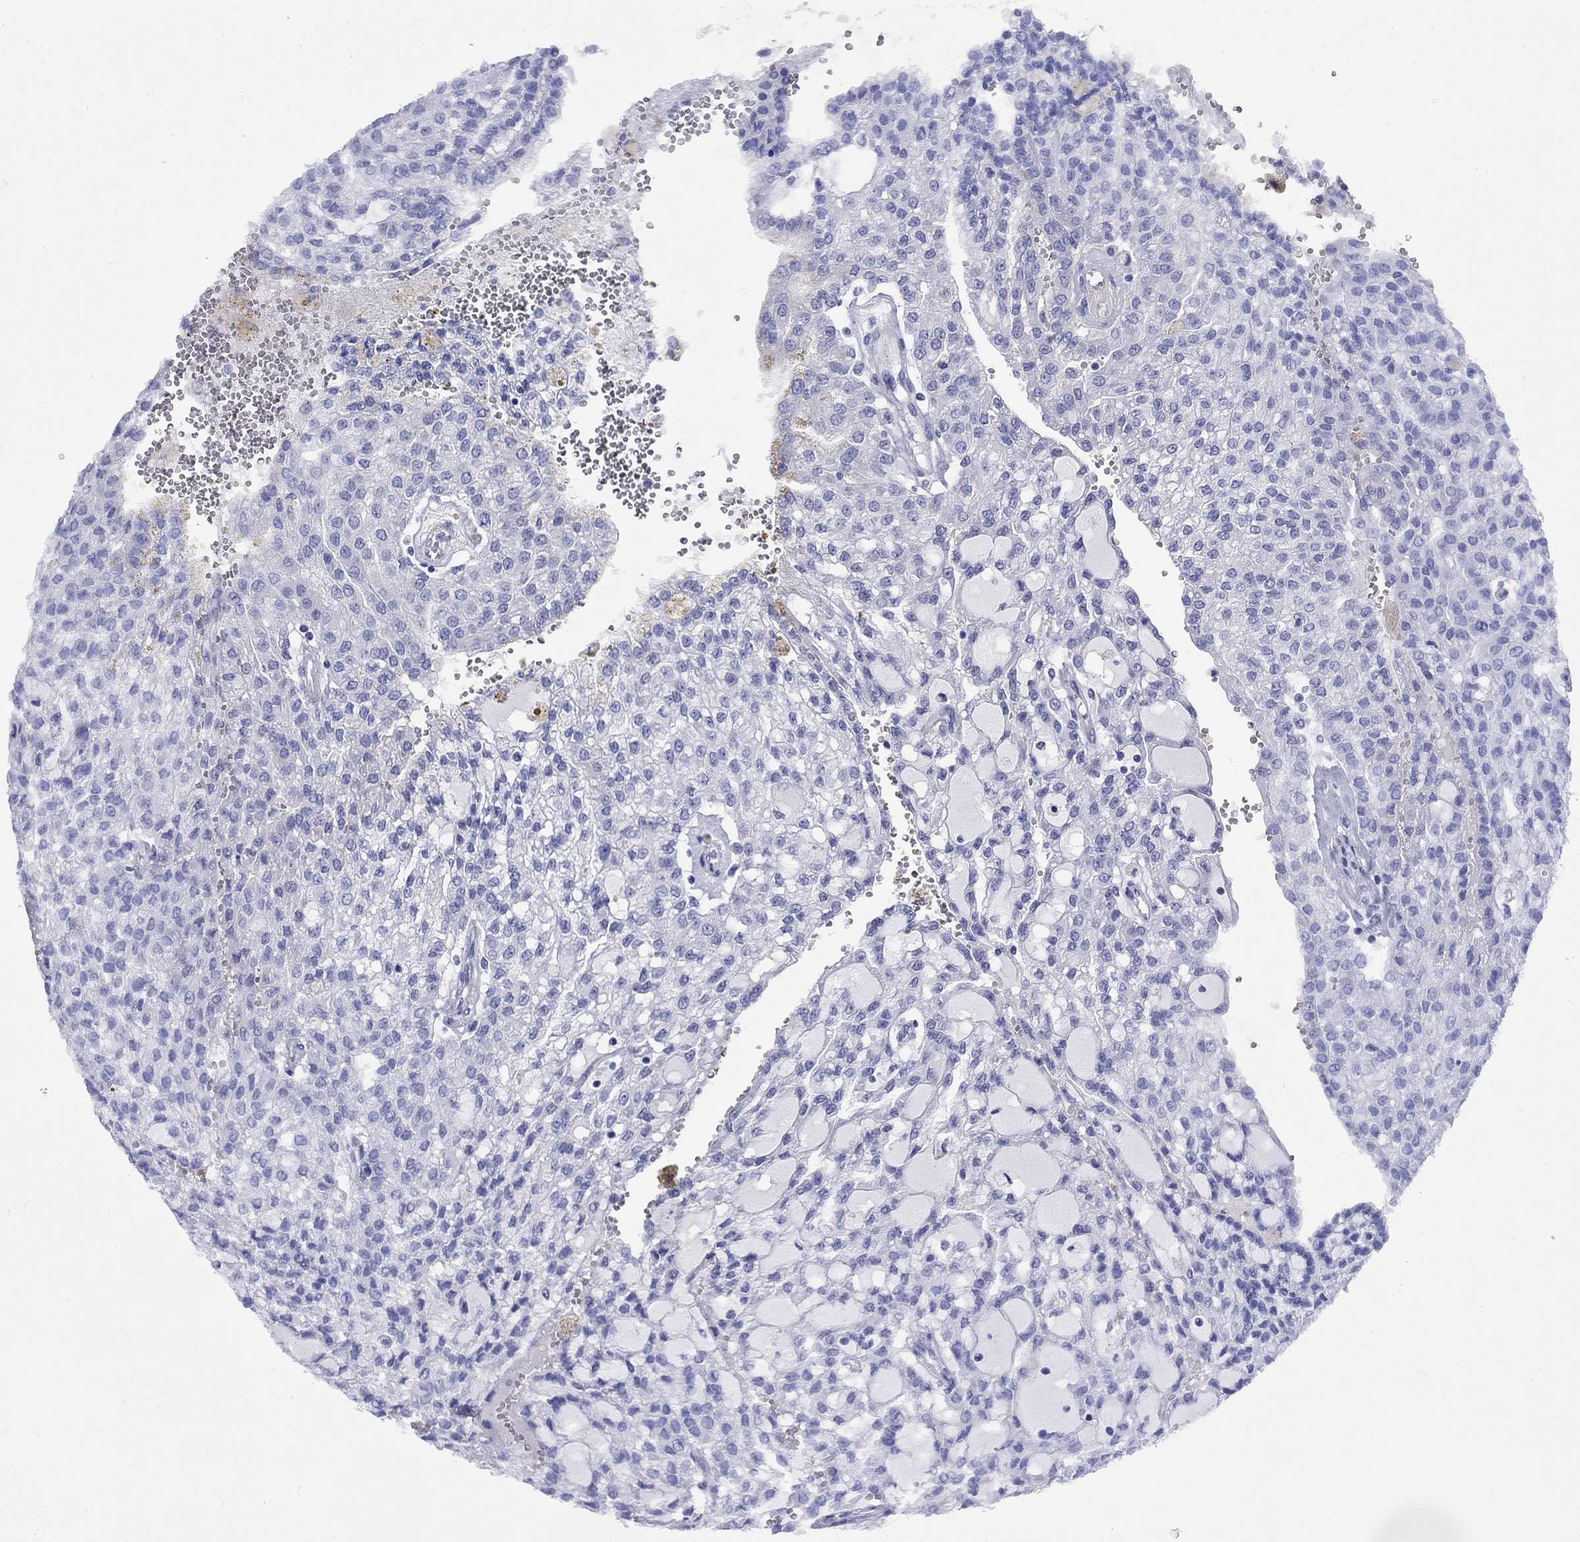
{"staining": {"intensity": "negative", "quantity": "none", "location": "none"}, "tissue": "renal cancer", "cell_type": "Tumor cells", "image_type": "cancer", "snomed": [{"axis": "morphology", "description": "Adenocarcinoma, NOS"}, {"axis": "topography", "description": "Kidney"}], "caption": "Human adenocarcinoma (renal) stained for a protein using IHC shows no positivity in tumor cells.", "gene": "ROM1", "patient": {"sex": "male", "age": 63}}